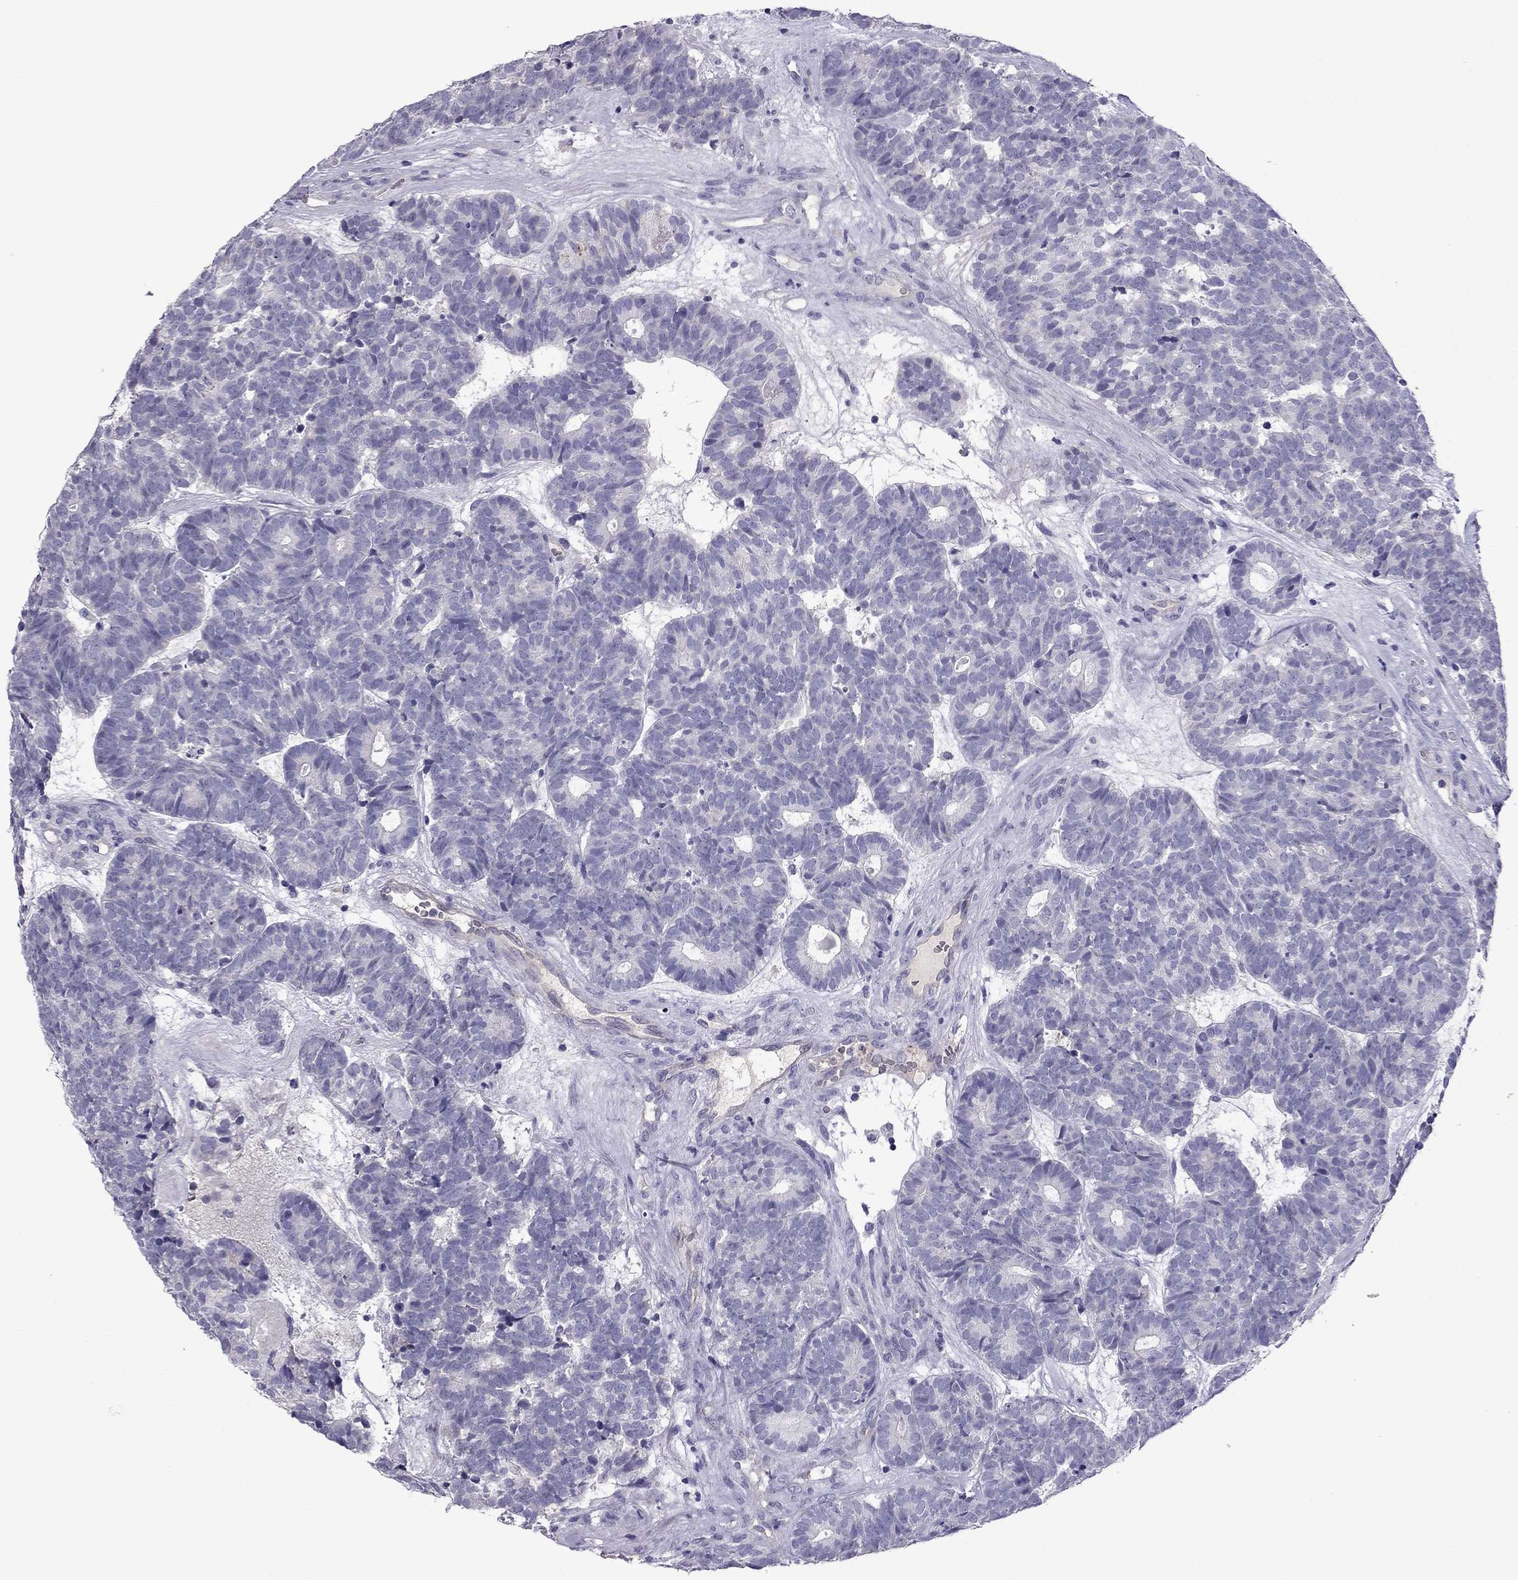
{"staining": {"intensity": "negative", "quantity": "none", "location": "none"}, "tissue": "head and neck cancer", "cell_type": "Tumor cells", "image_type": "cancer", "snomed": [{"axis": "morphology", "description": "Adenocarcinoma, NOS"}, {"axis": "topography", "description": "Head-Neck"}], "caption": "Photomicrograph shows no protein staining in tumor cells of head and neck adenocarcinoma tissue.", "gene": "STOML3", "patient": {"sex": "female", "age": 81}}